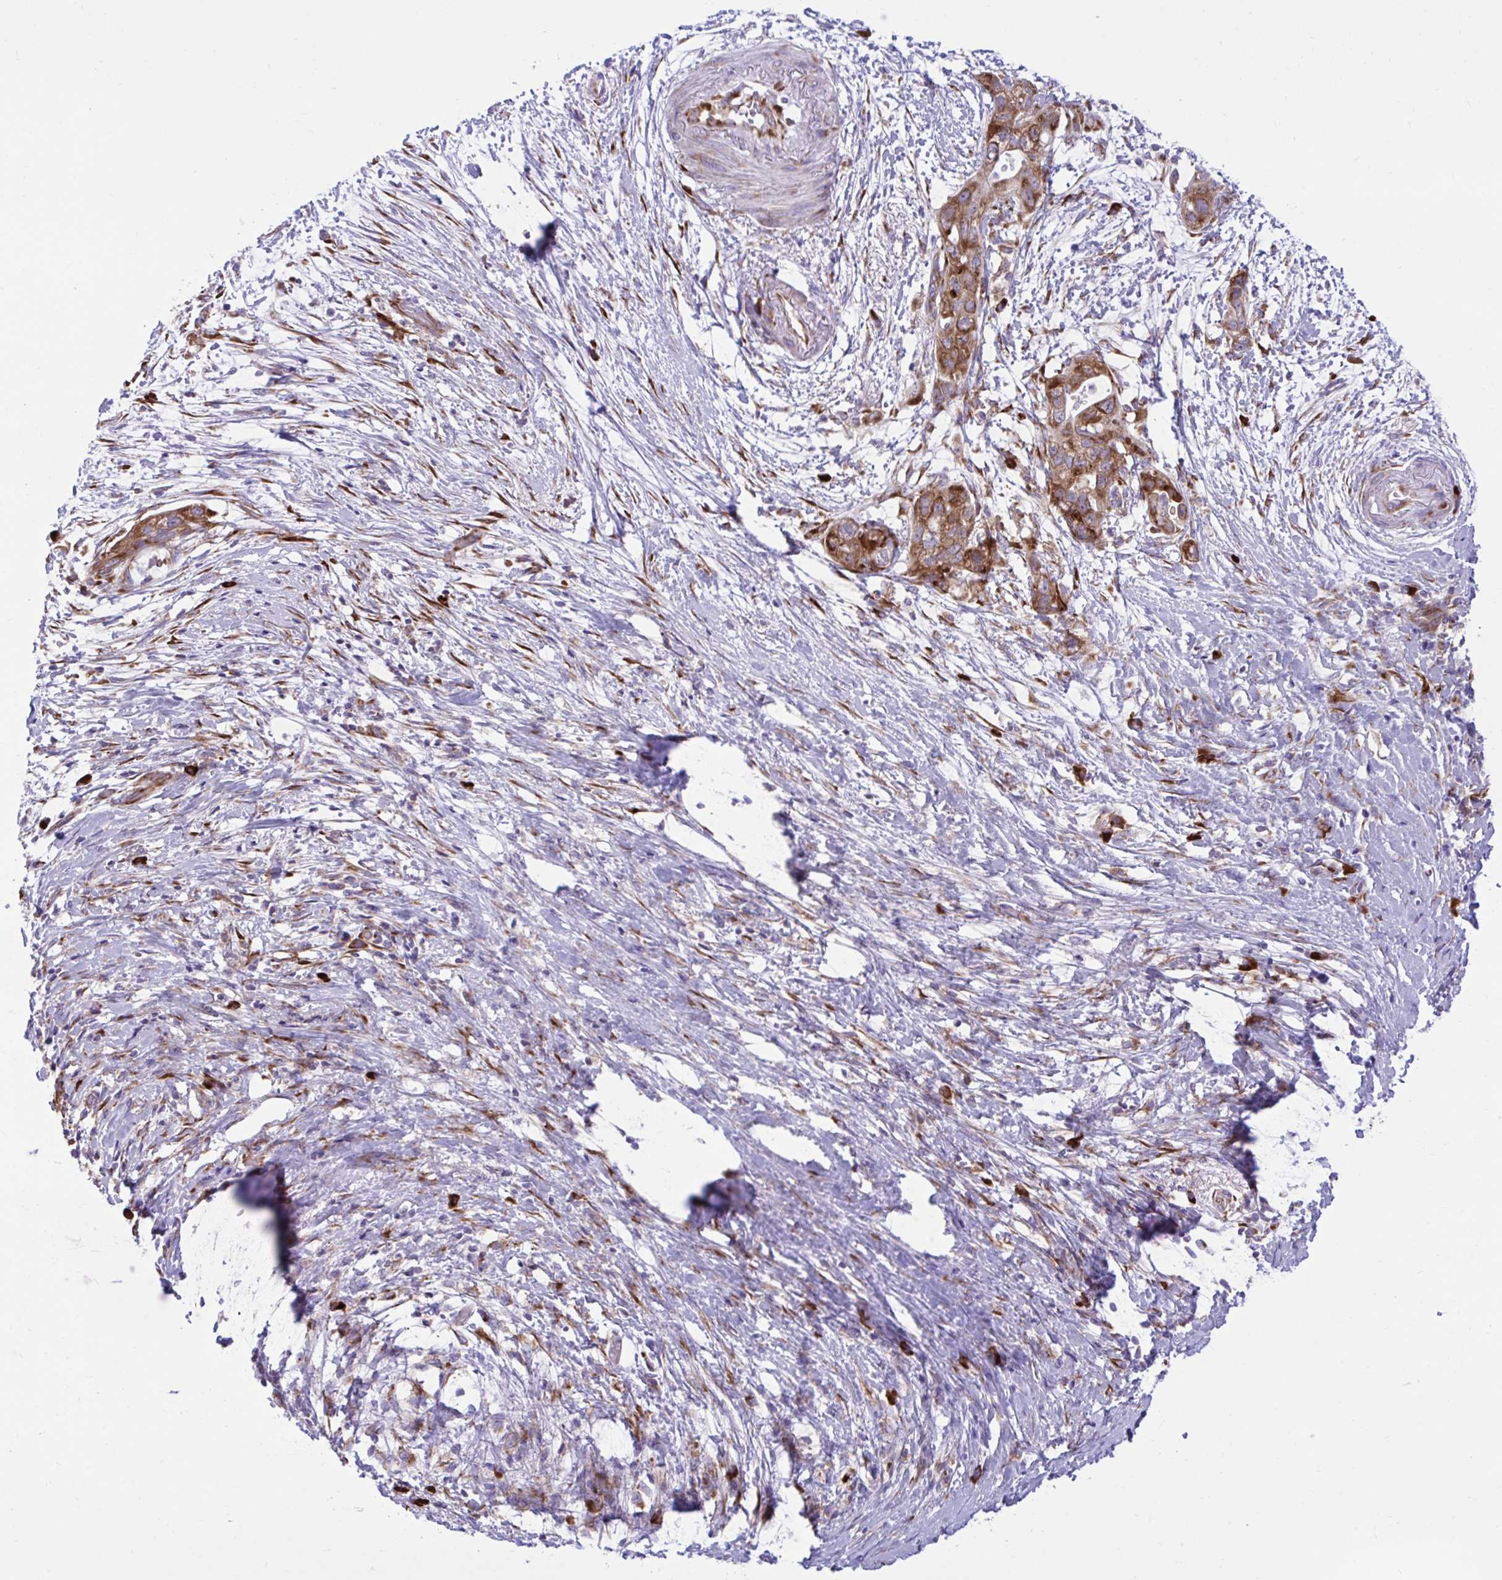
{"staining": {"intensity": "strong", "quantity": ">75%", "location": "cytoplasmic/membranous"}, "tissue": "pancreatic cancer", "cell_type": "Tumor cells", "image_type": "cancer", "snomed": [{"axis": "morphology", "description": "Adenocarcinoma, NOS"}, {"axis": "topography", "description": "Pancreas"}], "caption": "An IHC histopathology image of neoplastic tissue is shown. Protein staining in brown shows strong cytoplasmic/membranous positivity in pancreatic cancer (adenocarcinoma) within tumor cells. The staining is performed using DAB brown chromogen to label protein expression. The nuclei are counter-stained blue using hematoxylin.", "gene": "RPS15", "patient": {"sex": "female", "age": 72}}